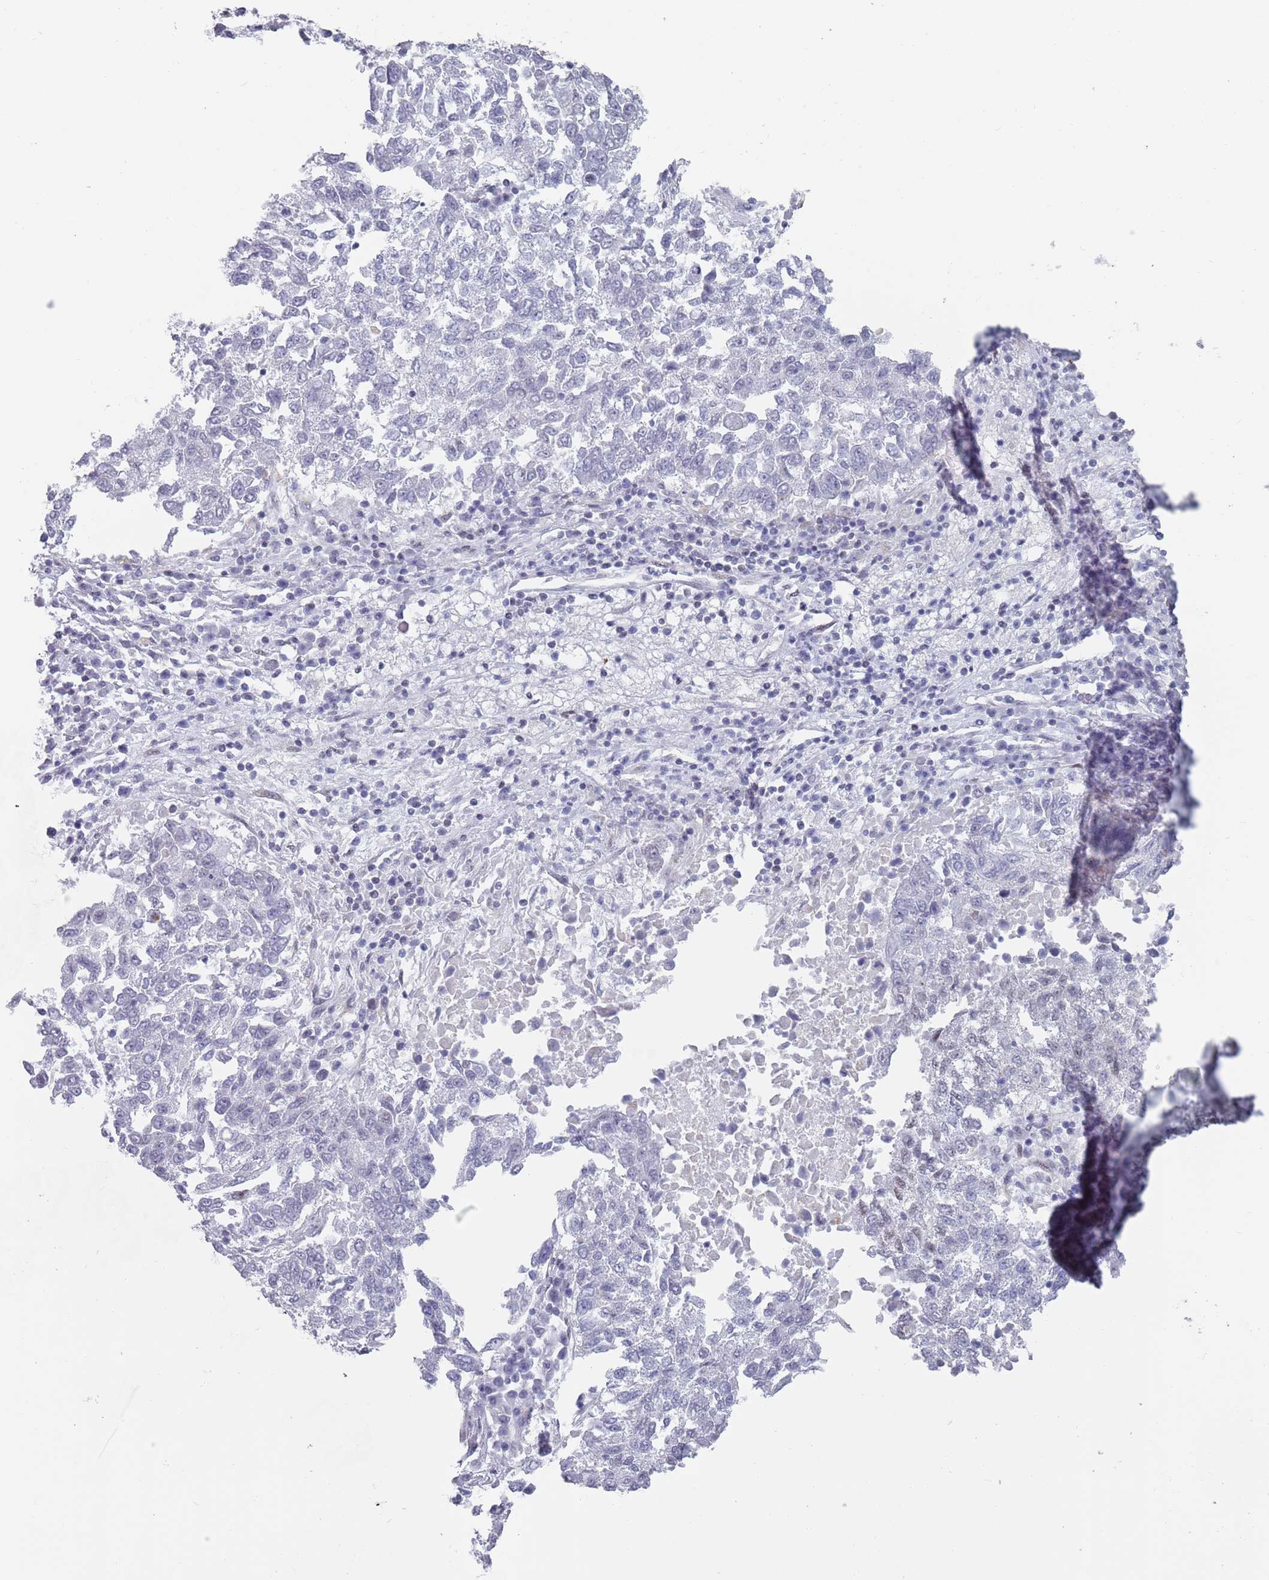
{"staining": {"intensity": "negative", "quantity": "none", "location": "none"}, "tissue": "lung cancer", "cell_type": "Tumor cells", "image_type": "cancer", "snomed": [{"axis": "morphology", "description": "Squamous cell carcinoma, NOS"}, {"axis": "topography", "description": "Lung"}], "caption": "Tumor cells show no significant staining in lung cancer (squamous cell carcinoma).", "gene": "MFSD12", "patient": {"sex": "male", "age": 73}}